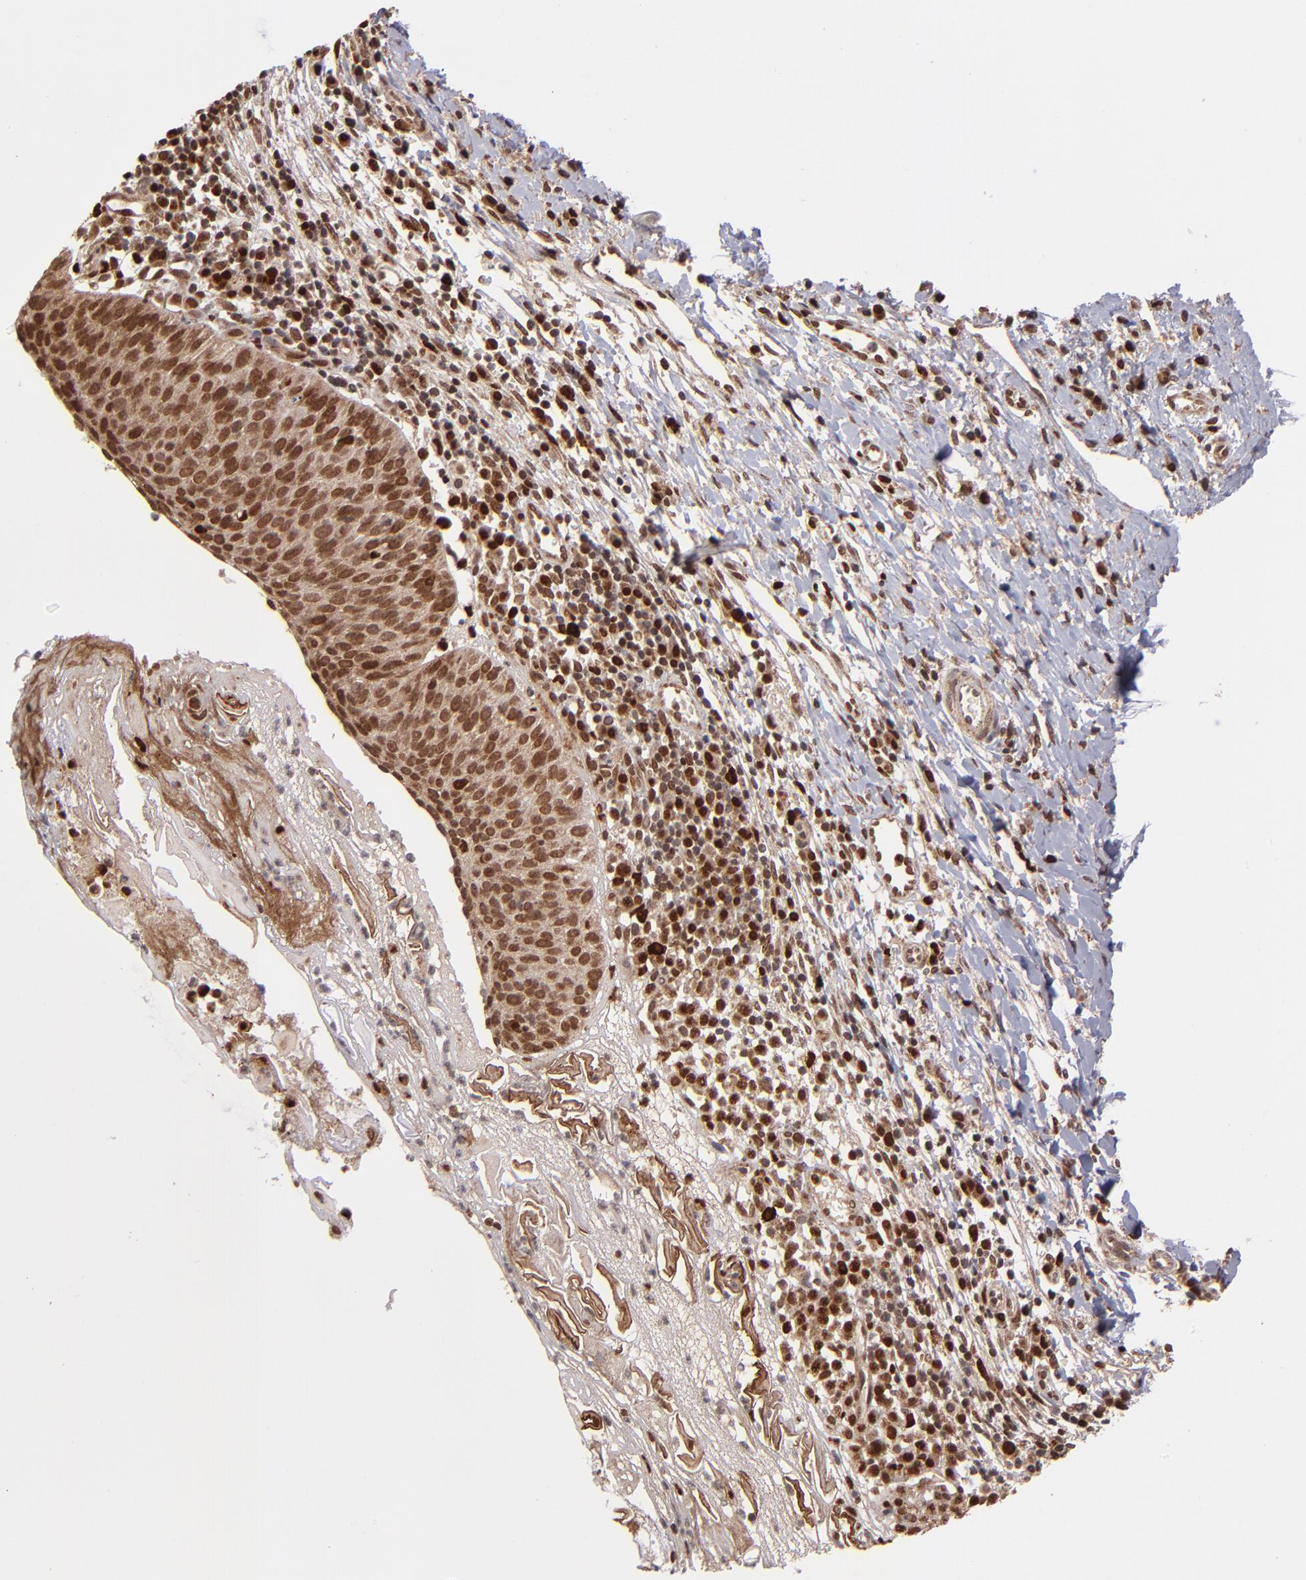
{"staining": {"intensity": "moderate", "quantity": ">75%", "location": "cytoplasmic/membranous,nuclear"}, "tissue": "cervical cancer", "cell_type": "Tumor cells", "image_type": "cancer", "snomed": [{"axis": "morphology", "description": "Normal tissue, NOS"}, {"axis": "morphology", "description": "Squamous cell carcinoma, NOS"}, {"axis": "topography", "description": "Cervix"}], "caption": "Cervical squamous cell carcinoma tissue exhibits moderate cytoplasmic/membranous and nuclear staining in approximately >75% of tumor cells", "gene": "TOP1MT", "patient": {"sex": "female", "age": 39}}